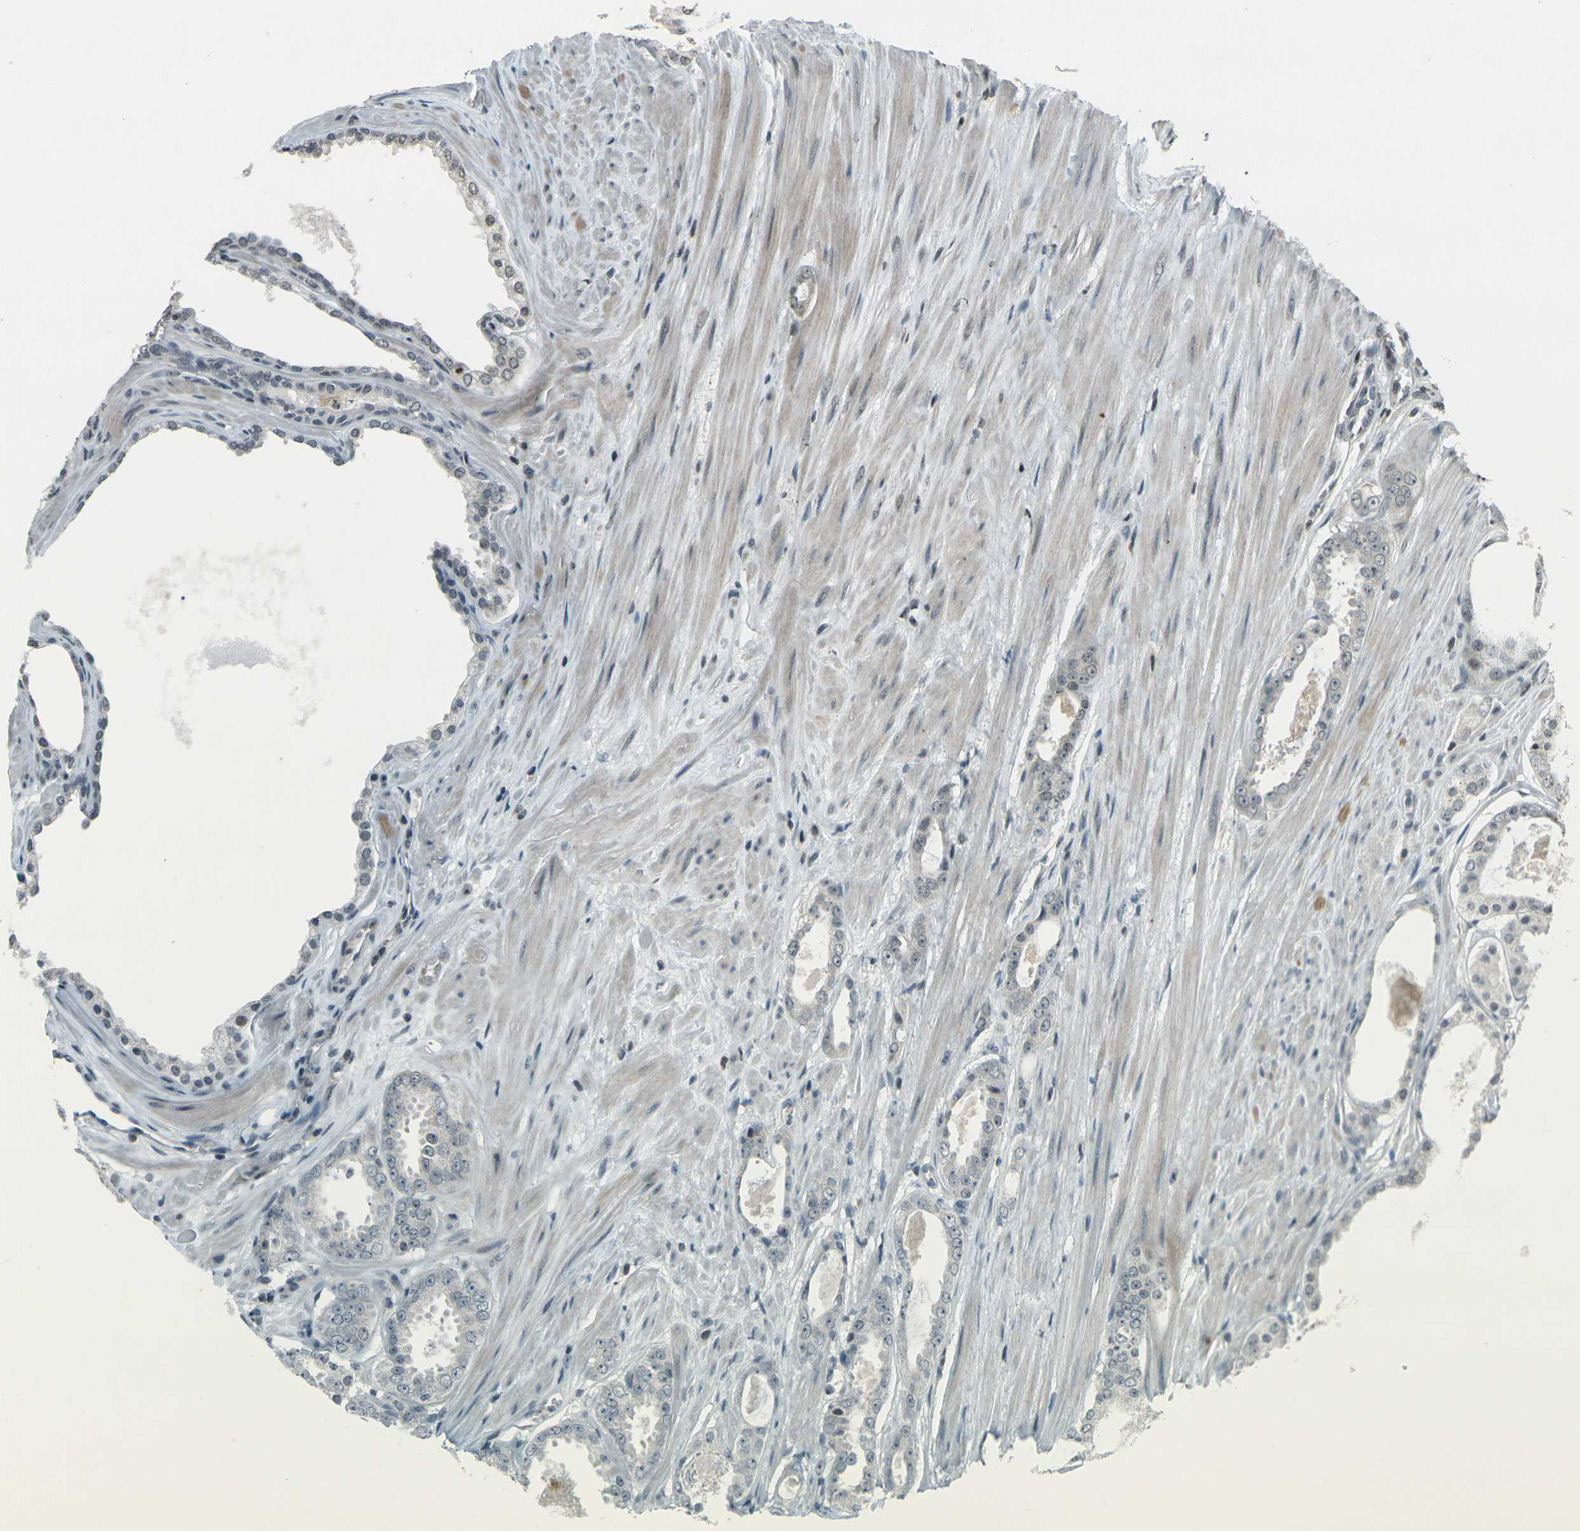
{"staining": {"intensity": "negative", "quantity": "none", "location": "none"}, "tissue": "prostate cancer", "cell_type": "Tumor cells", "image_type": "cancer", "snomed": [{"axis": "morphology", "description": "Adenocarcinoma, Low grade"}, {"axis": "topography", "description": "Prostate"}], "caption": "This is an IHC histopathology image of prostate cancer (adenocarcinoma (low-grade)). There is no positivity in tumor cells.", "gene": "PRPF8", "patient": {"sex": "male", "age": 57}}